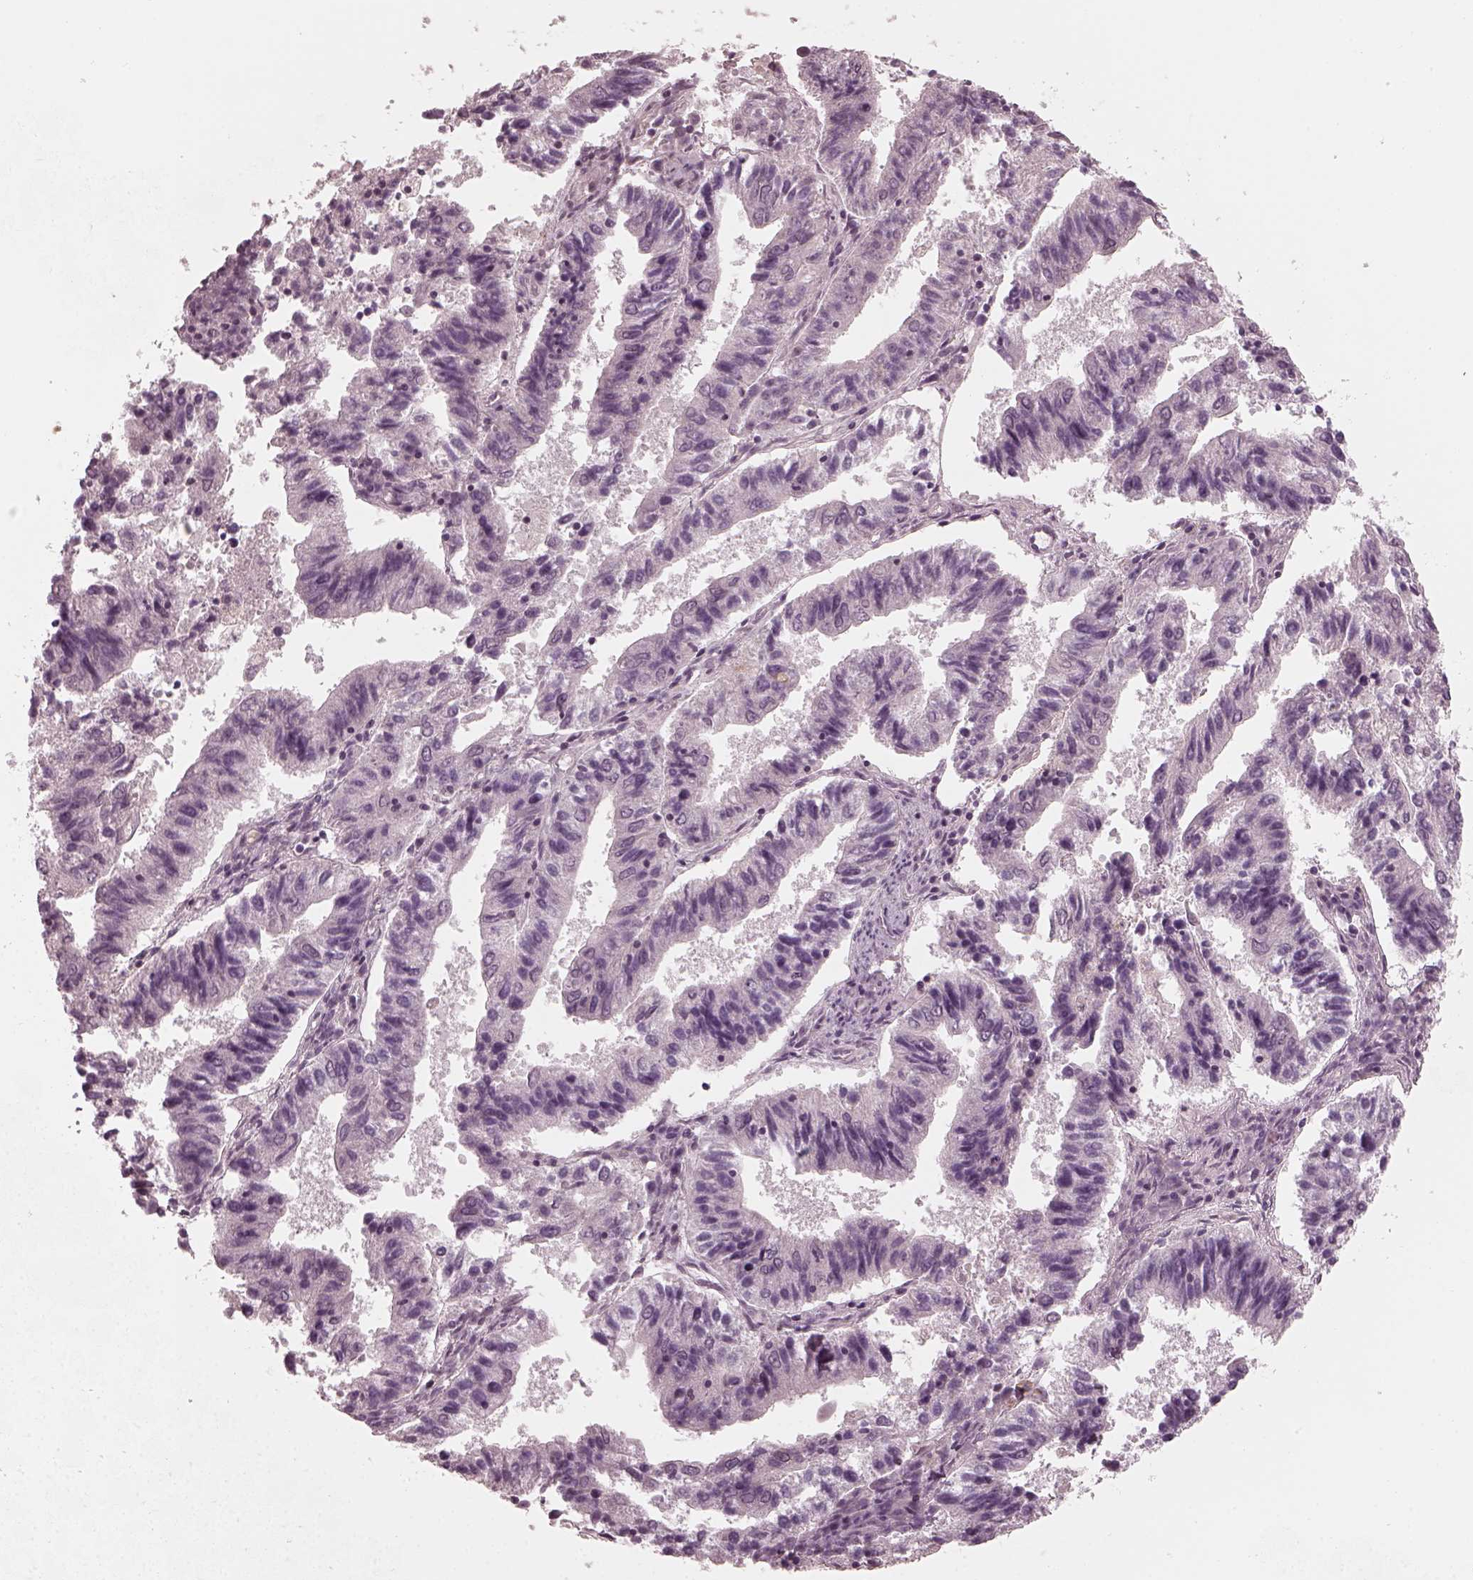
{"staining": {"intensity": "negative", "quantity": "none", "location": "none"}, "tissue": "endometrial cancer", "cell_type": "Tumor cells", "image_type": "cancer", "snomed": [{"axis": "morphology", "description": "Adenocarcinoma, NOS"}, {"axis": "topography", "description": "Endometrium"}], "caption": "An image of human endometrial cancer is negative for staining in tumor cells.", "gene": "CHIT1", "patient": {"sex": "female", "age": 82}}